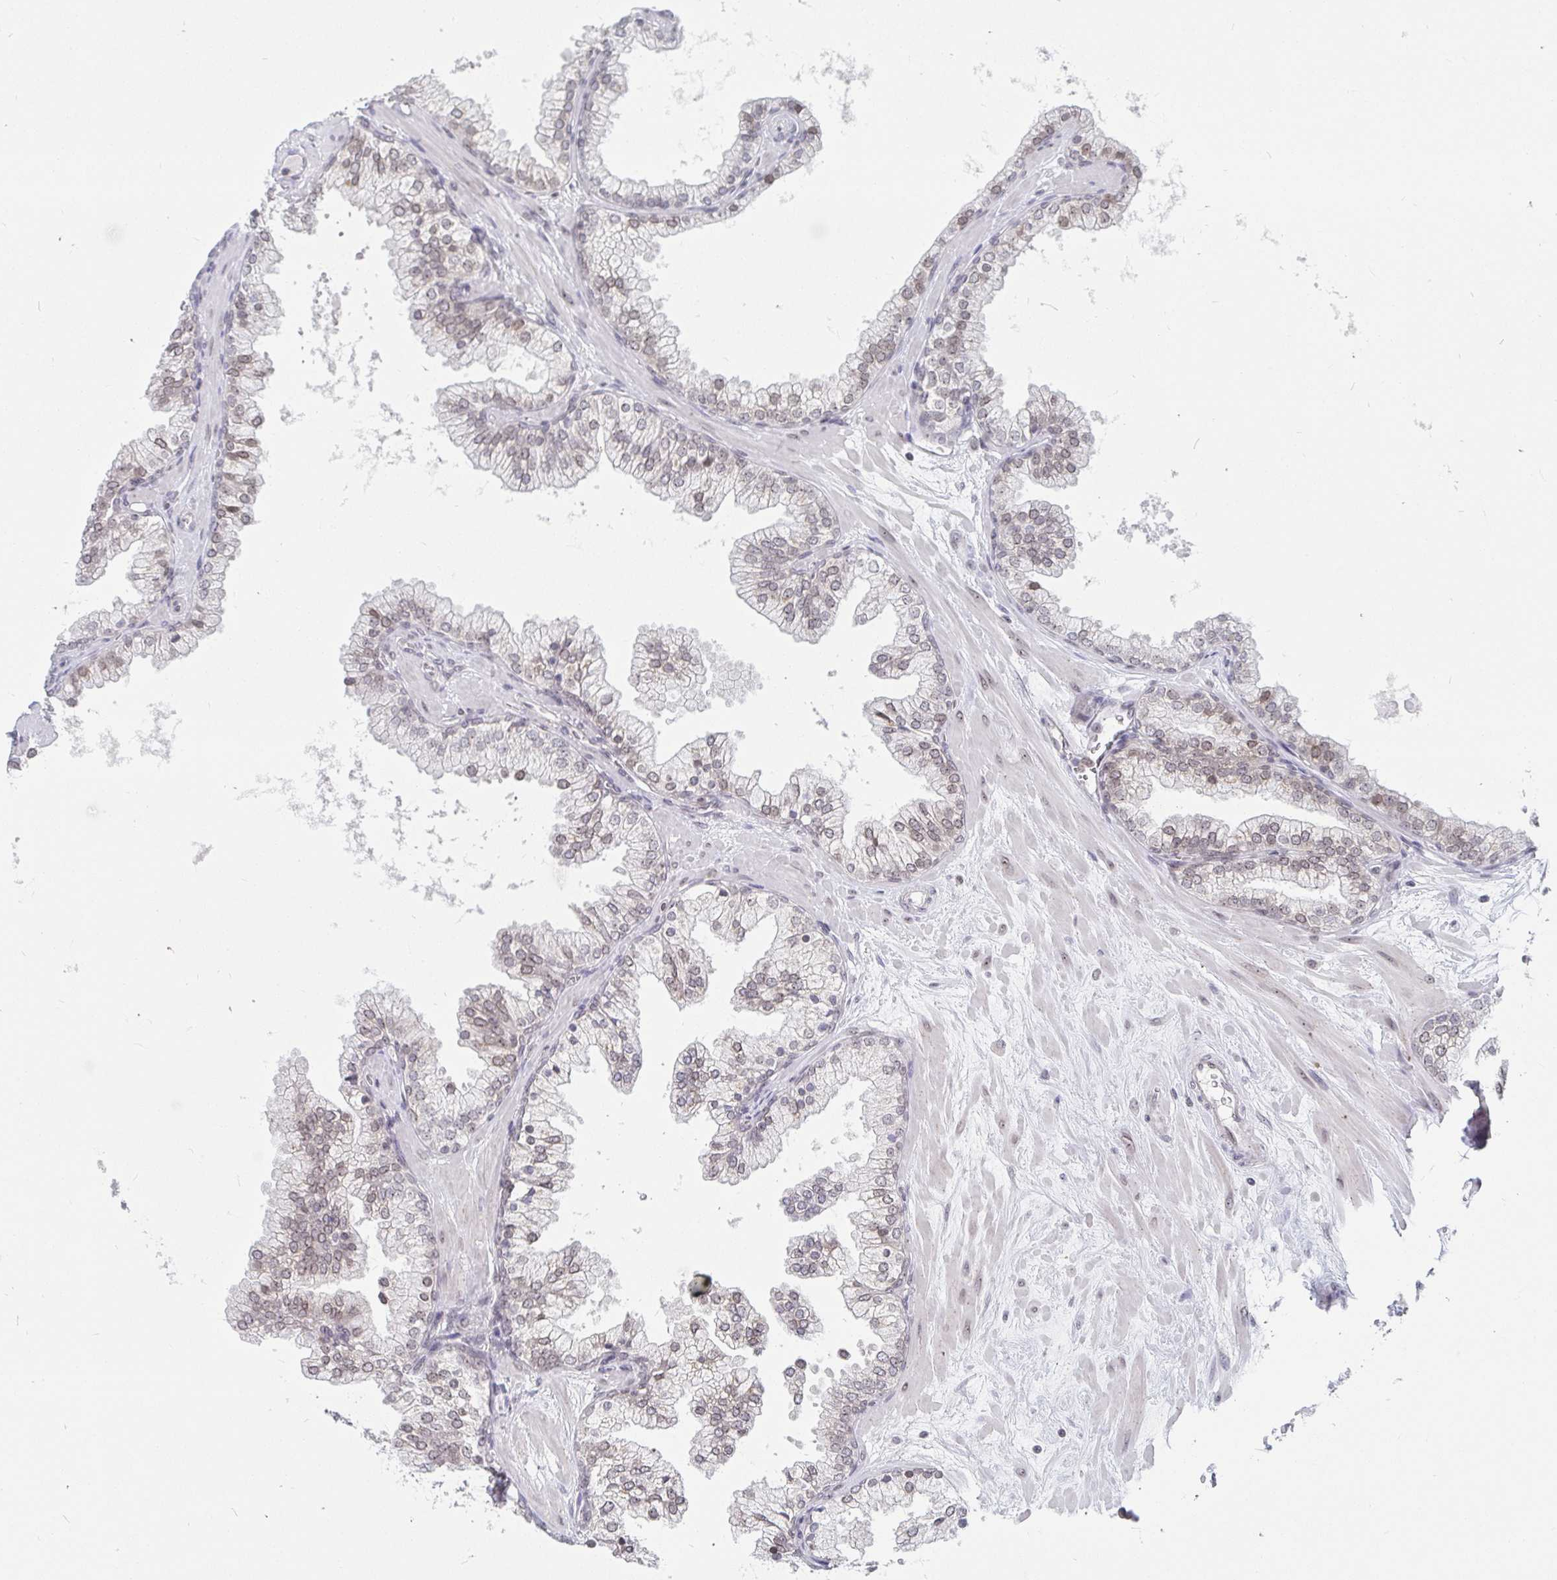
{"staining": {"intensity": "weak", "quantity": "25%-75%", "location": "nuclear"}, "tissue": "prostate", "cell_type": "Glandular cells", "image_type": "normal", "snomed": [{"axis": "morphology", "description": "Normal tissue, NOS"}, {"axis": "topography", "description": "Prostate"}, {"axis": "topography", "description": "Peripheral nerve tissue"}], "caption": "Prostate stained with DAB (3,3'-diaminobenzidine) IHC shows low levels of weak nuclear staining in about 25%-75% of glandular cells.", "gene": "TRIP12", "patient": {"sex": "male", "age": 61}}